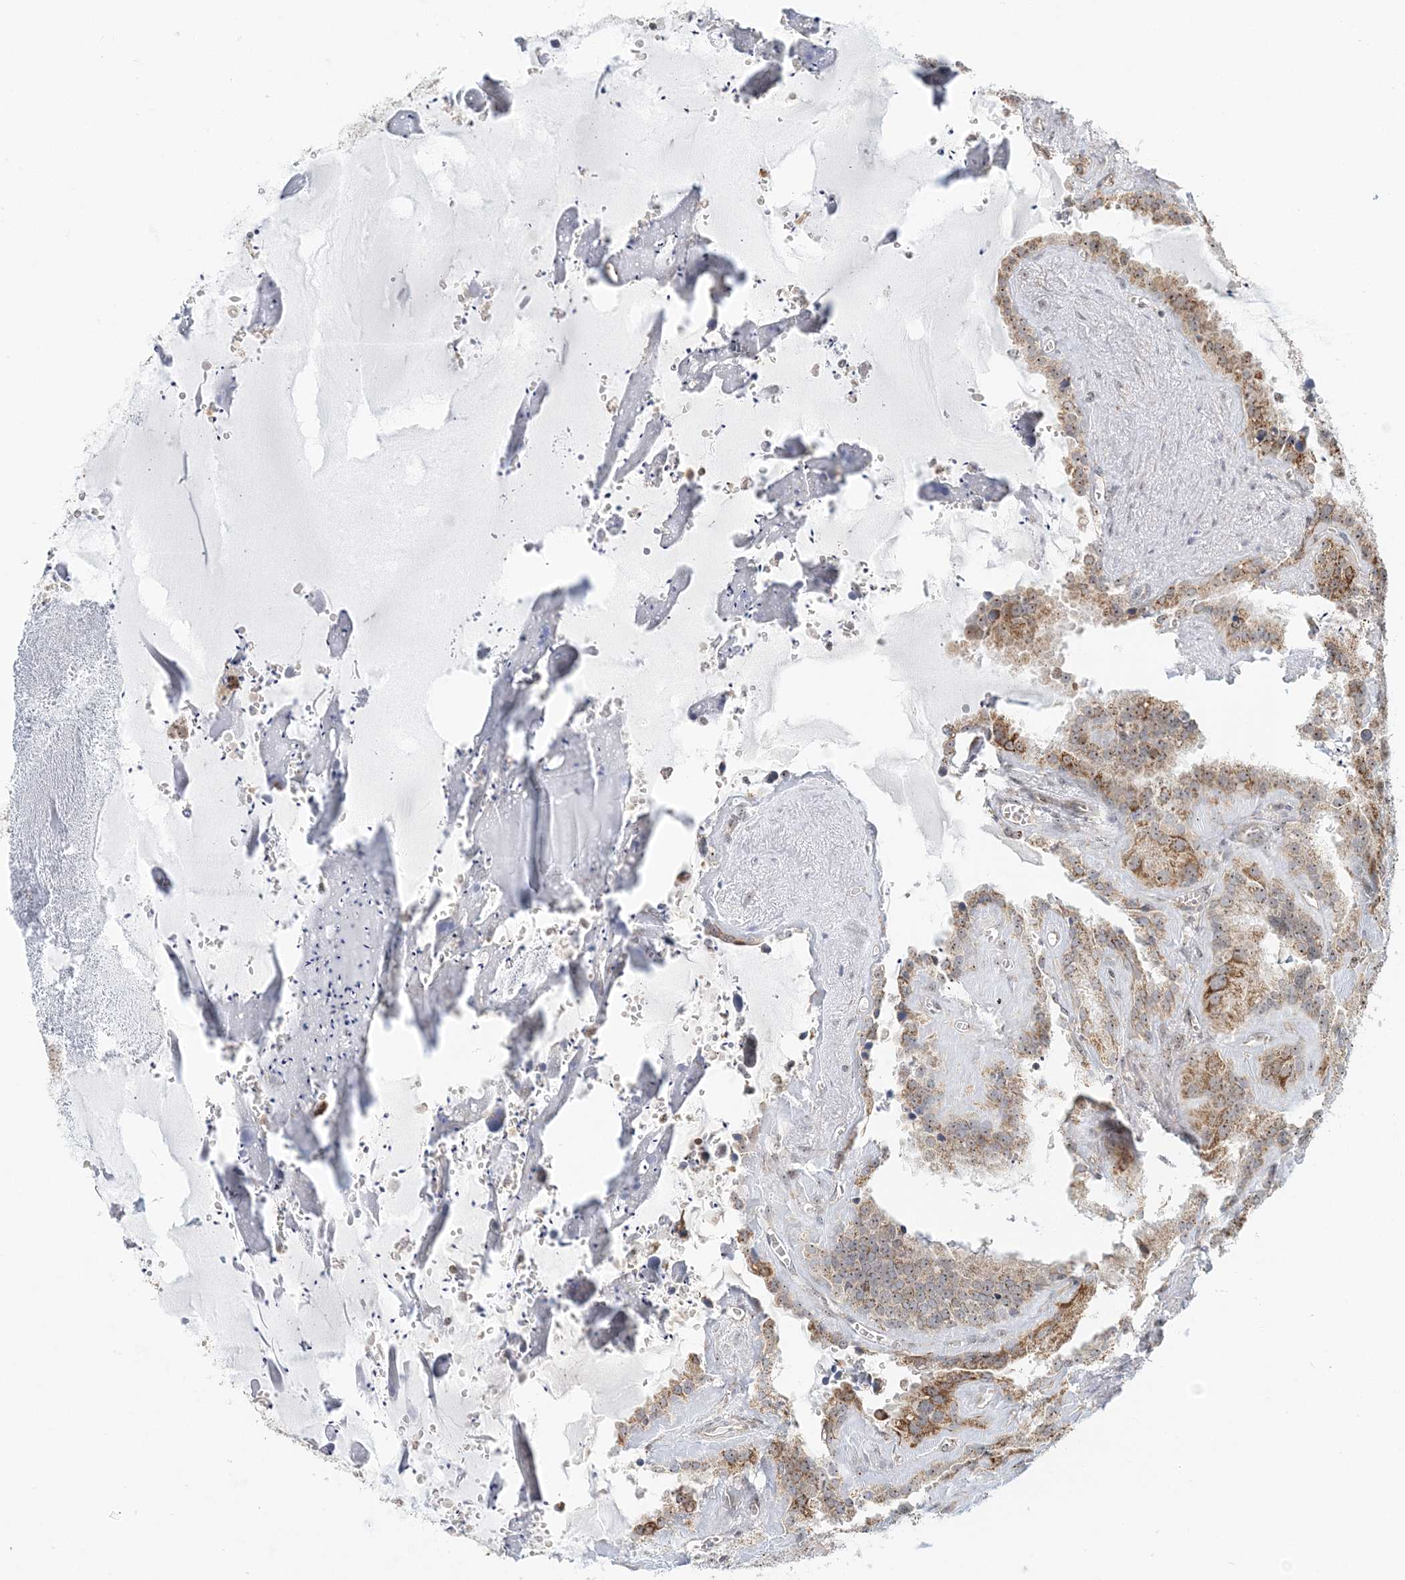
{"staining": {"intensity": "moderate", "quantity": ">75%", "location": "cytoplasmic/membranous,nuclear"}, "tissue": "seminal vesicle", "cell_type": "Glandular cells", "image_type": "normal", "snomed": [{"axis": "morphology", "description": "Normal tissue, NOS"}, {"axis": "topography", "description": "Prostate"}, {"axis": "topography", "description": "Seminal veicle"}], "caption": "Protein expression analysis of benign seminal vesicle exhibits moderate cytoplasmic/membranous,nuclear expression in approximately >75% of glandular cells.", "gene": "UBE2F", "patient": {"sex": "male", "age": 59}}